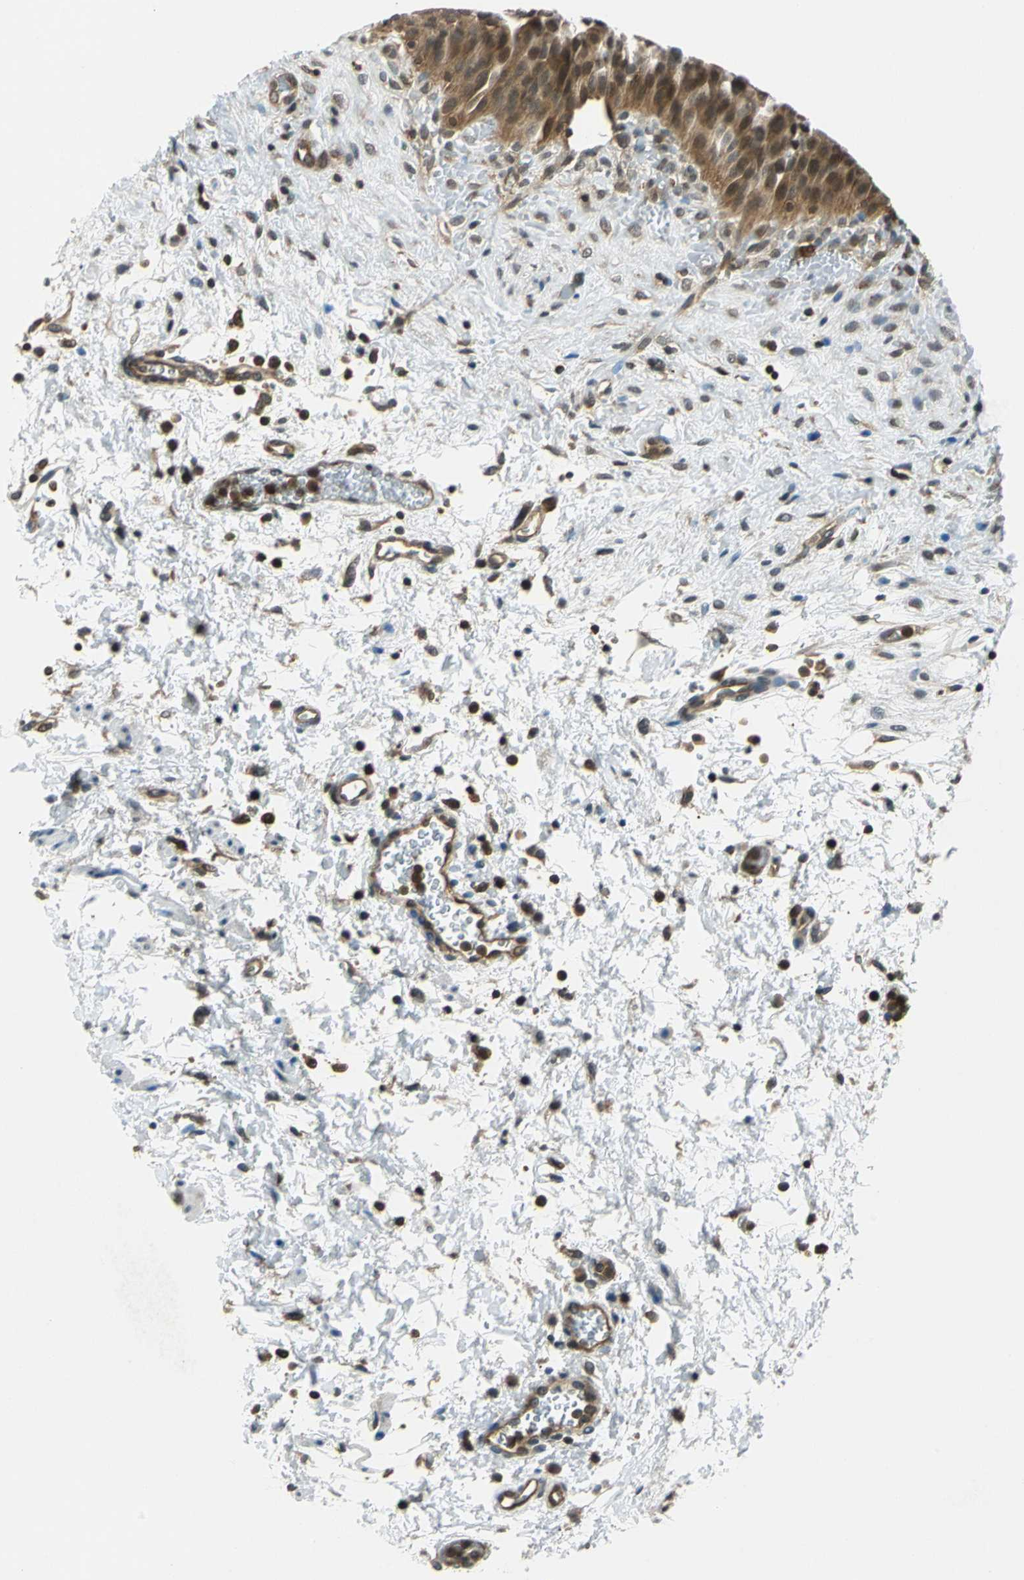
{"staining": {"intensity": "strong", "quantity": ">75%", "location": "cytoplasmic/membranous,nuclear"}, "tissue": "urinary bladder", "cell_type": "Urothelial cells", "image_type": "normal", "snomed": [{"axis": "morphology", "description": "Normal tissue, NOS"}, {"axis": "morphology", "description": "Dysplasia, NOS"}, {"axis": "topography", "description": "Urinary bladder"}], "caption": "Urinary bladder stained with immunohistochemistry reveals strong cytoplasmic/membranous,nuclear positivity in about >75% of urothelial cells.", "gene": "ARPC3", "patient": {"sex": "male", "age": 35}}